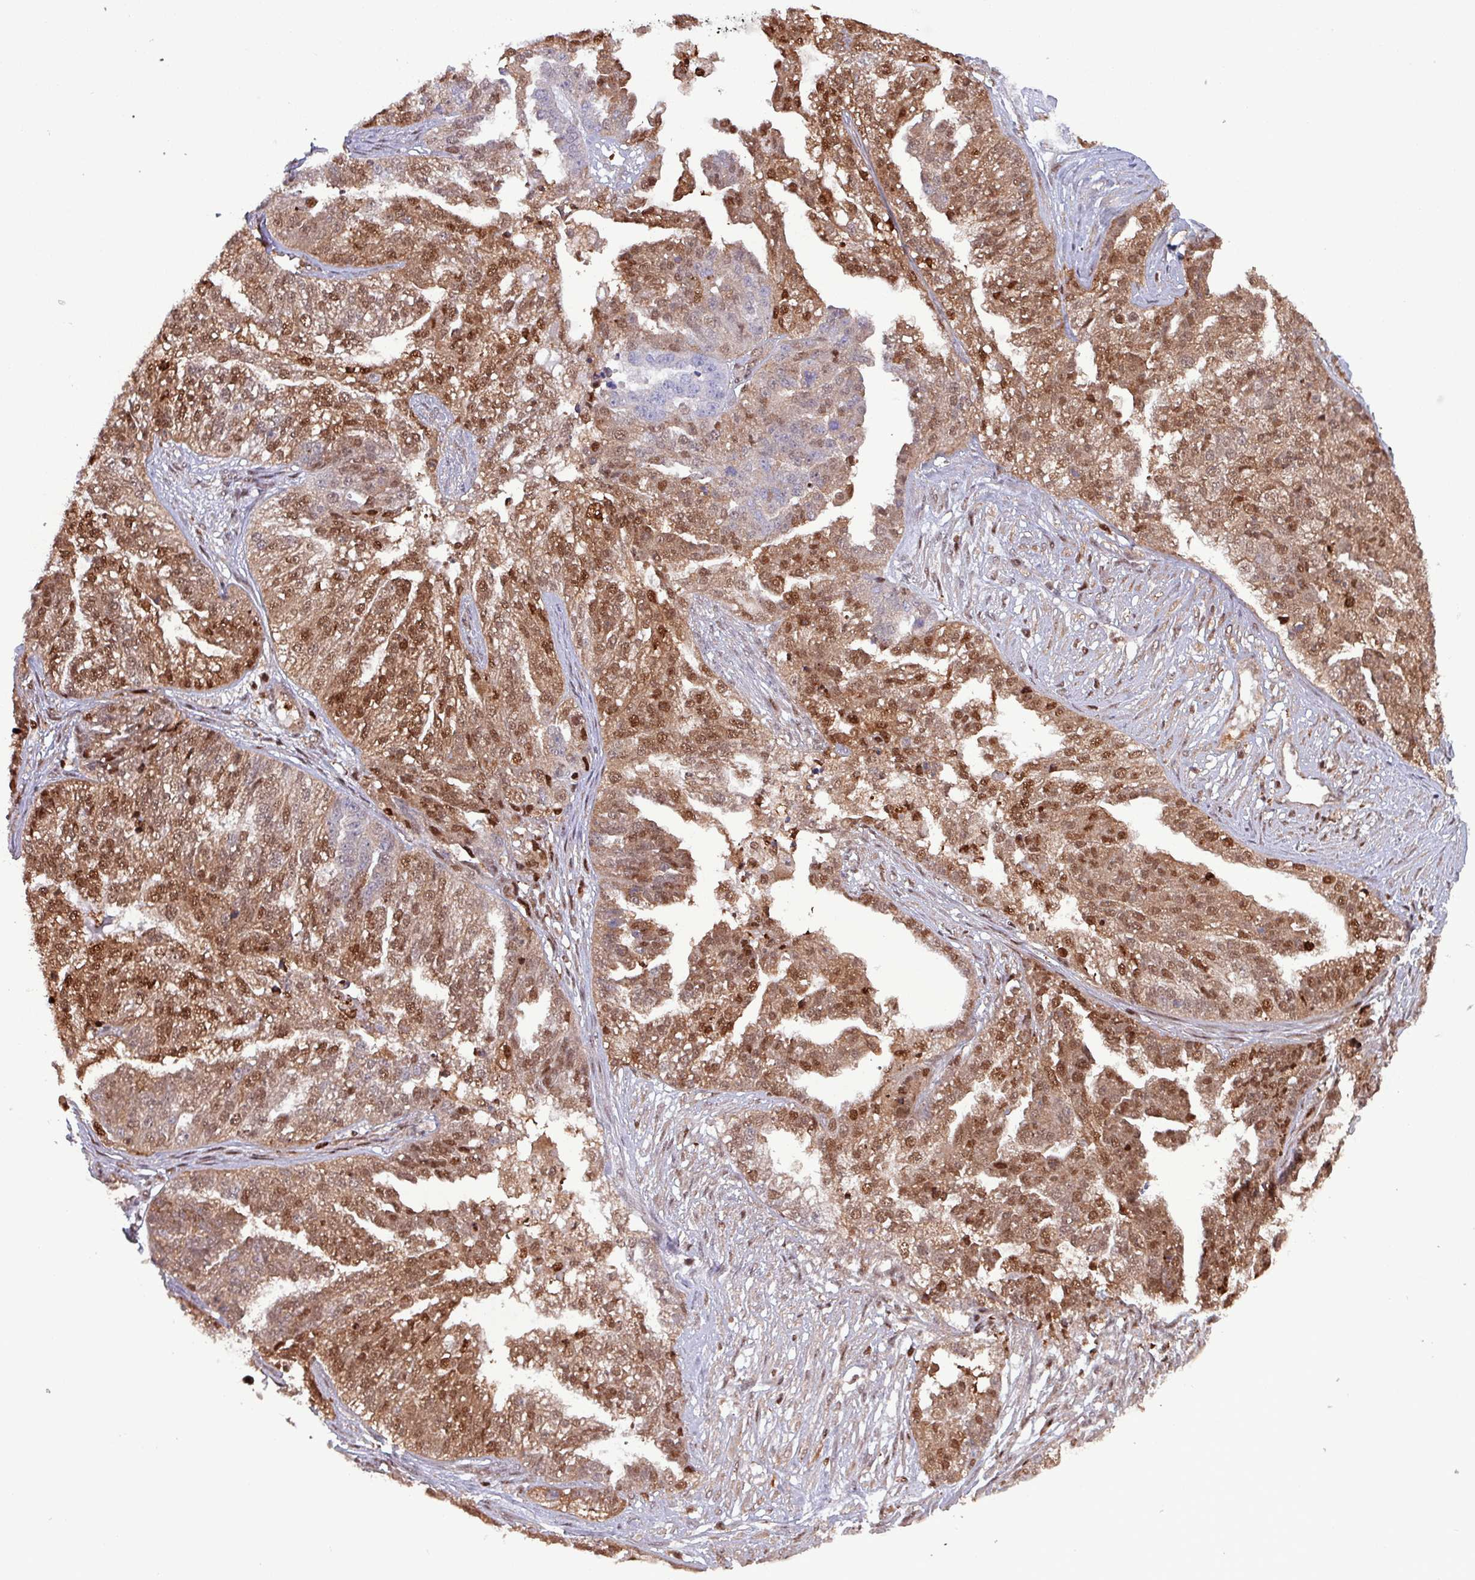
{"staining": {"intensity": "strong", "quantity": ">75%", "location": "cytoplasmic/membranous,nuclear"}, "tissue": "ovarian cancer", "cell_type": "Tumor cells", "image_type": "cancer", "snomed": [{"axis": "morphology", "description": "Cystadenocarcinoma, serous, NOS"}, {"axis": "topography", "description": "Ovary"}], "caption": "High-power microscopy captured an immunohistochemistry micrograph of serous cystadenocarcinoma (ovarian), revealing strong cytoplasmic/membranous and nuclear expression in about >75% of tumor cells.", "gene": "PSMB8", "patient": {"sex": "female", "age": 58}}